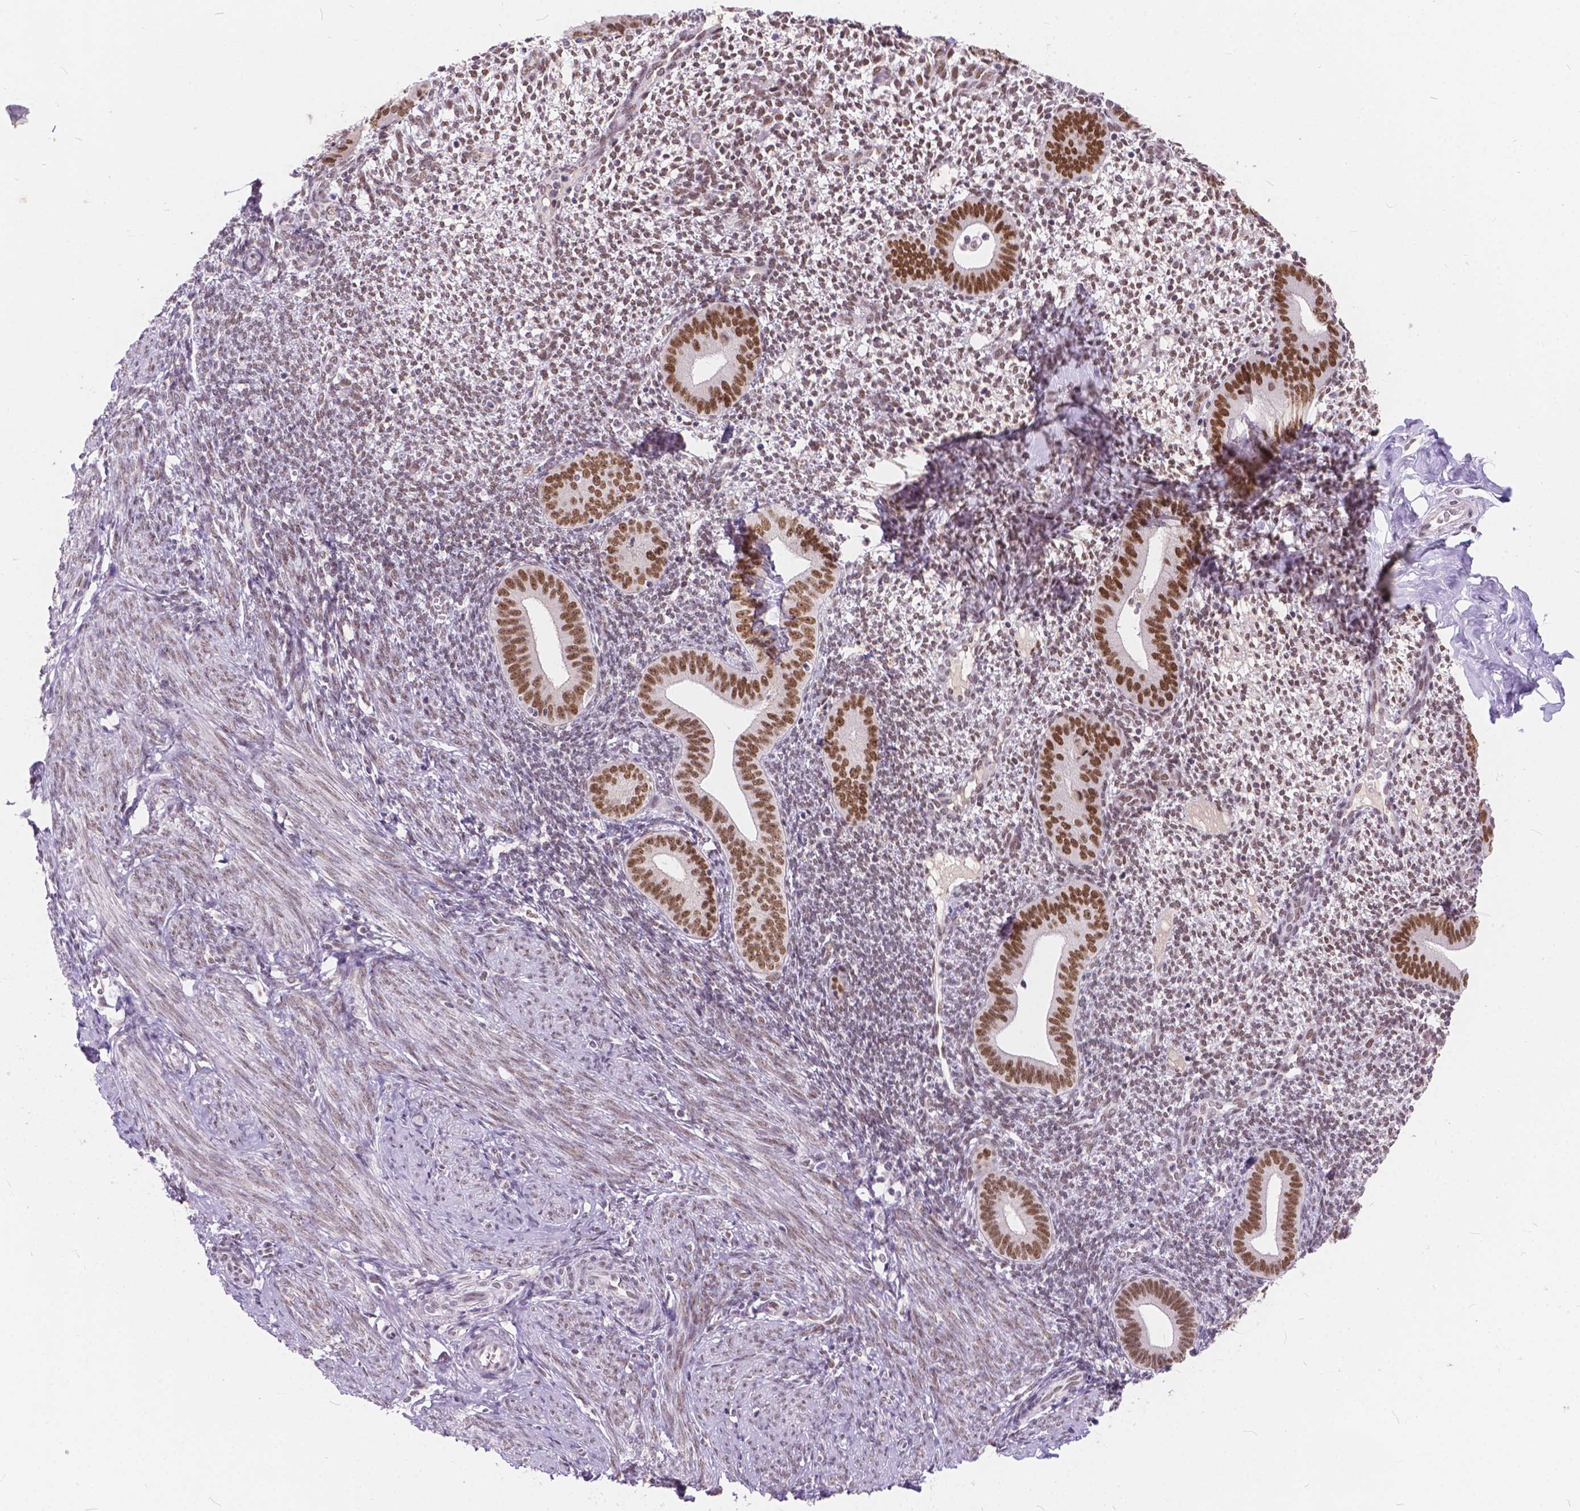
{"staining": {"intensity": "weak", "quantity": ">75%", "location": "nuclear"}, "tissue": "endometrium", "cell_type": "Cells in endometrial stroma", "image_type": "normal", "snomed": [{"axis": "morphology", "description": "Normal tissue, NOS"}, {"axis": "topography", "description": "Endometrium"}], "caption": "Weak nuclear staining for a protein is identified in about >75% of cells in endometrial stroma of benign endometrium using immunohistochemistry.", "gene": "FAM53A", "patient": {"sex": "female", "age": 40}}